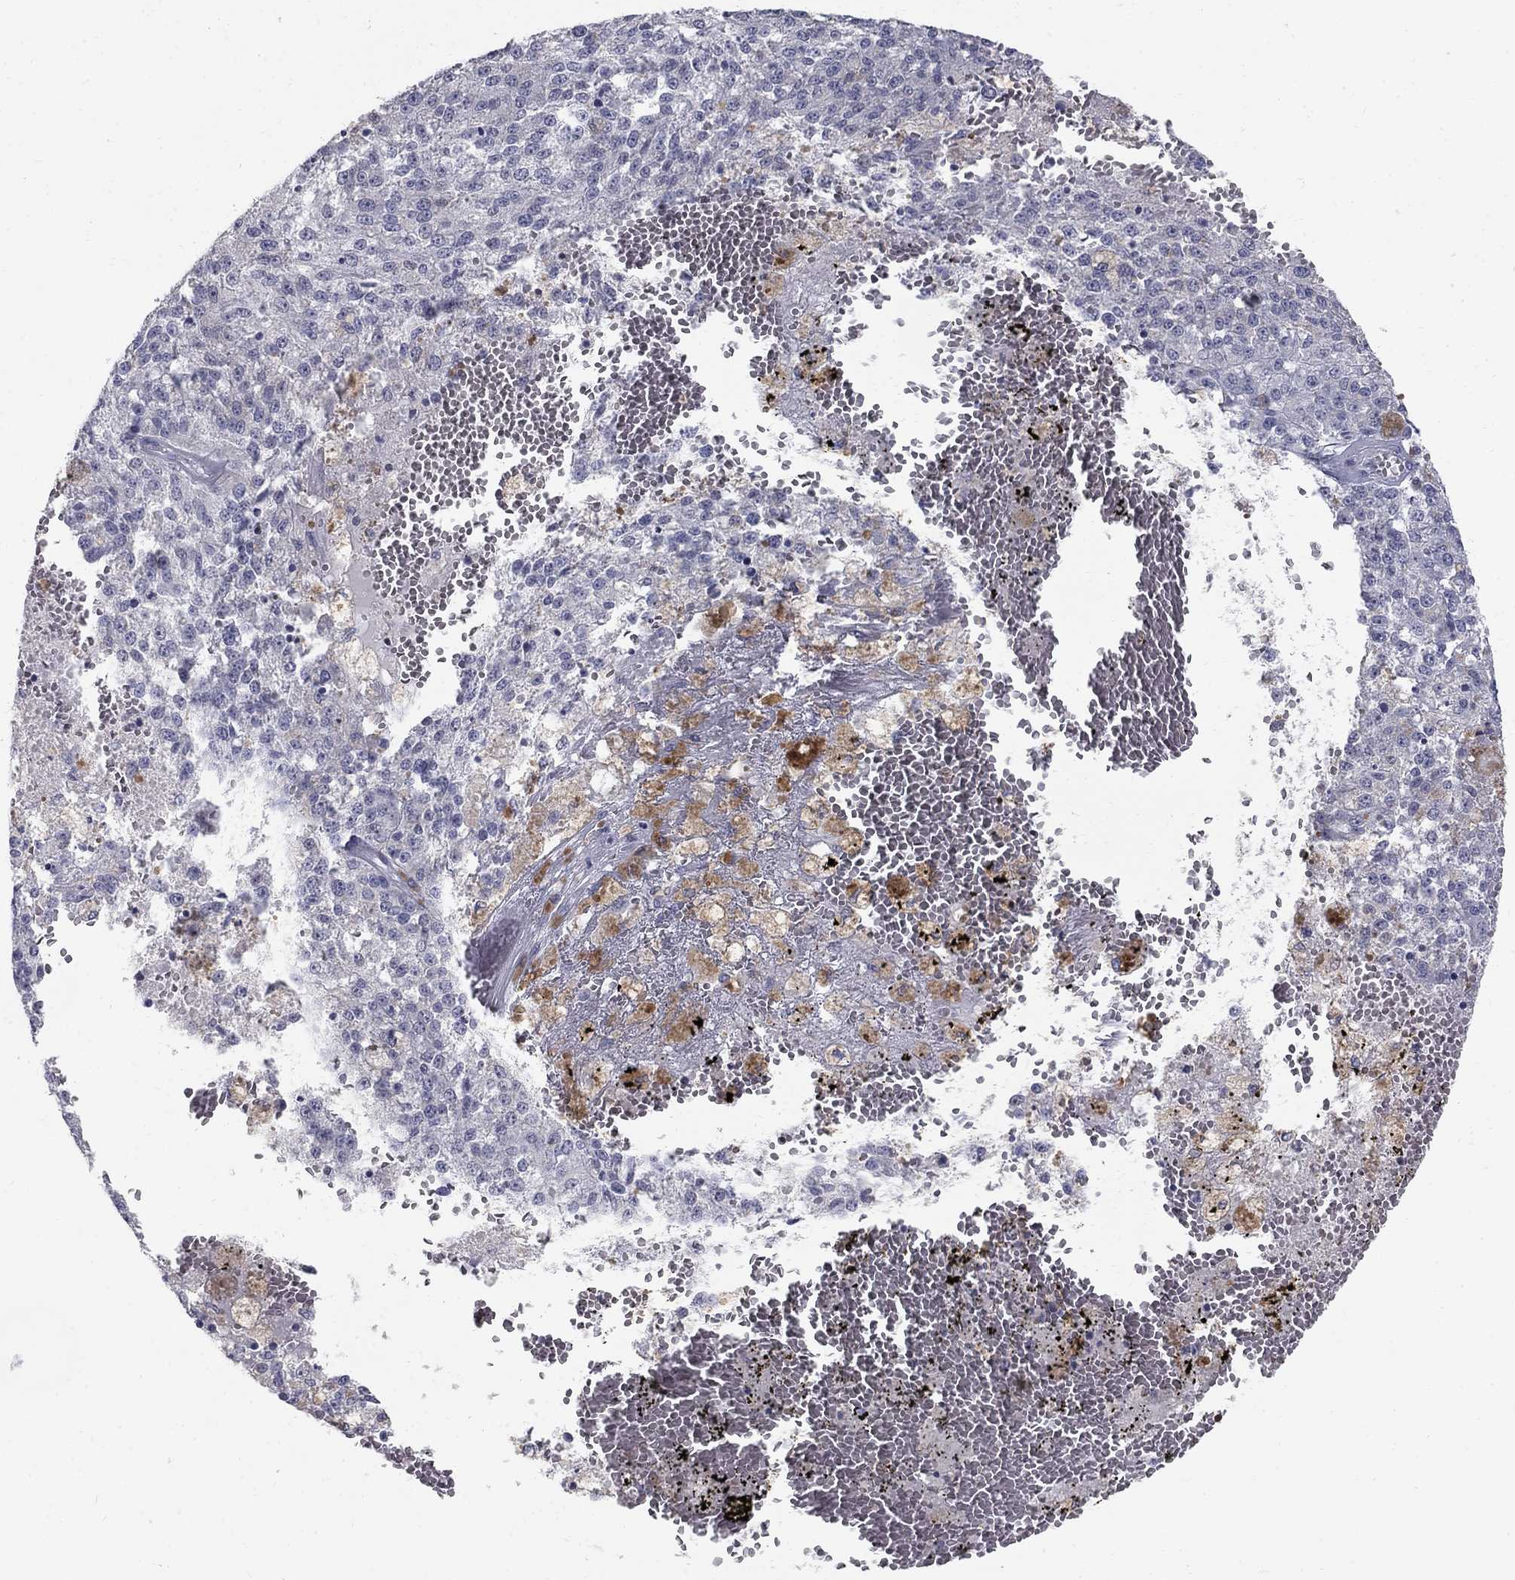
{"staining": {"intensity": "negative", "quantity": "none", "location": "none"}, "tissue": "melanoma", "cell_type": "Tumor cells", "image_type": "cancer", "snomed": [{"axis": "morphology", "description": "Malignant melanoma, Metastatic site"}, {"axis": "topography", "description": "Lymph node"}], "caption": "The IHC image has no significant positivity in tumor cells of melanoma tissue. The staining is performed using DAB (3,3'-diaminobenzidine) brown chromogen with nuclei counter-stained in using hematoxylin.", "gene": "NTRK2", "patient": {"sex": "female", "age": 64}}